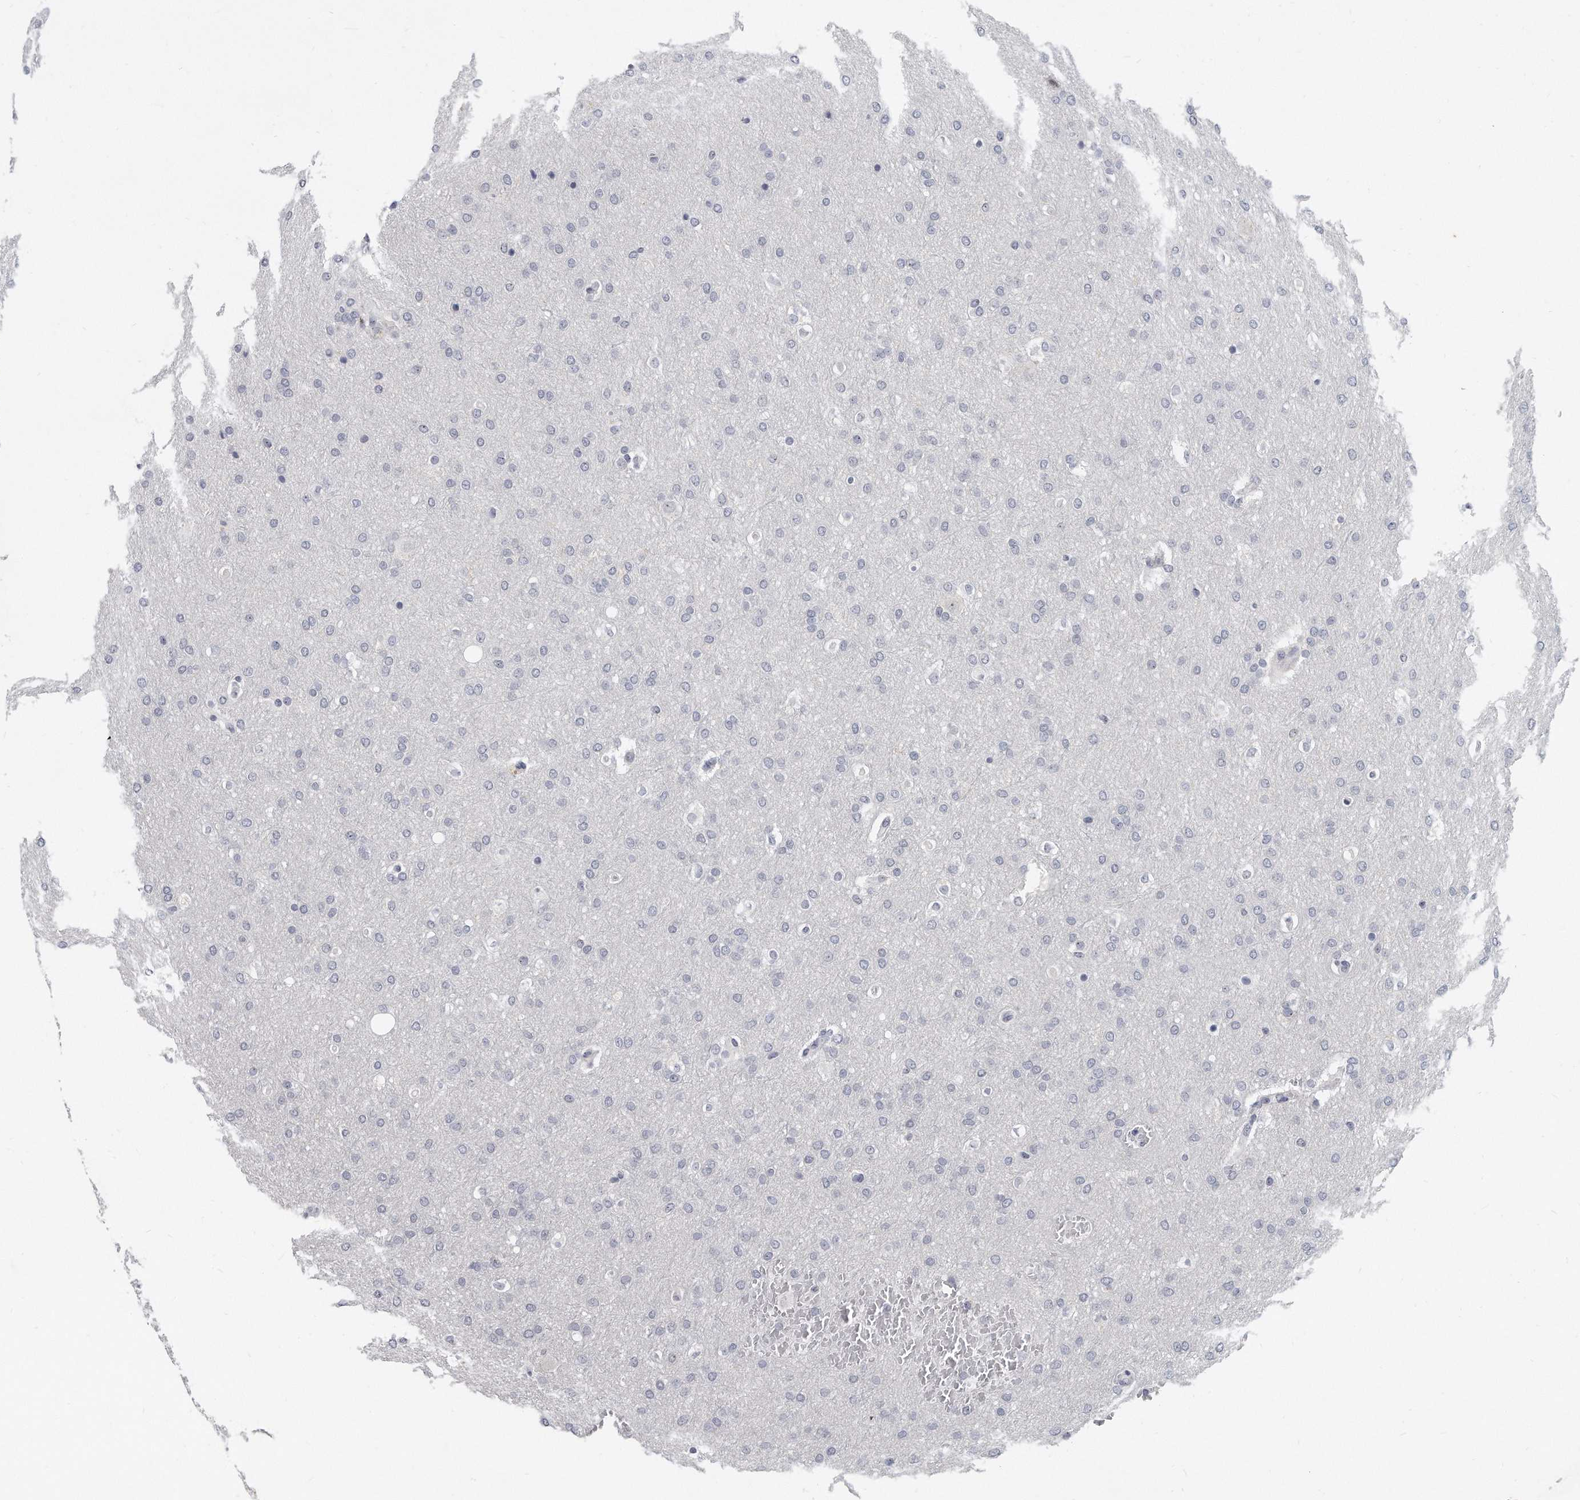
{"staining": {"intensity": "negative", "quantity": "none", "location": "none"}, "tissue": "glioma", "cell_type": "Tumor cells", "image_type": "cancer", "snomed": [{"axis": "morphology", "description": "Glioma, malignant, Low grade"}, {"axis": "topography", "description": "Brain"}], "caption": "DAB (3,3'-diaminobenzidine) immunohistochemical staining of malignant glioma (low-grade) demonstrates no significant expression in tumor cells.", "gene": "TFCP2L1", "patient": {"sex": "female", "age": 37}}